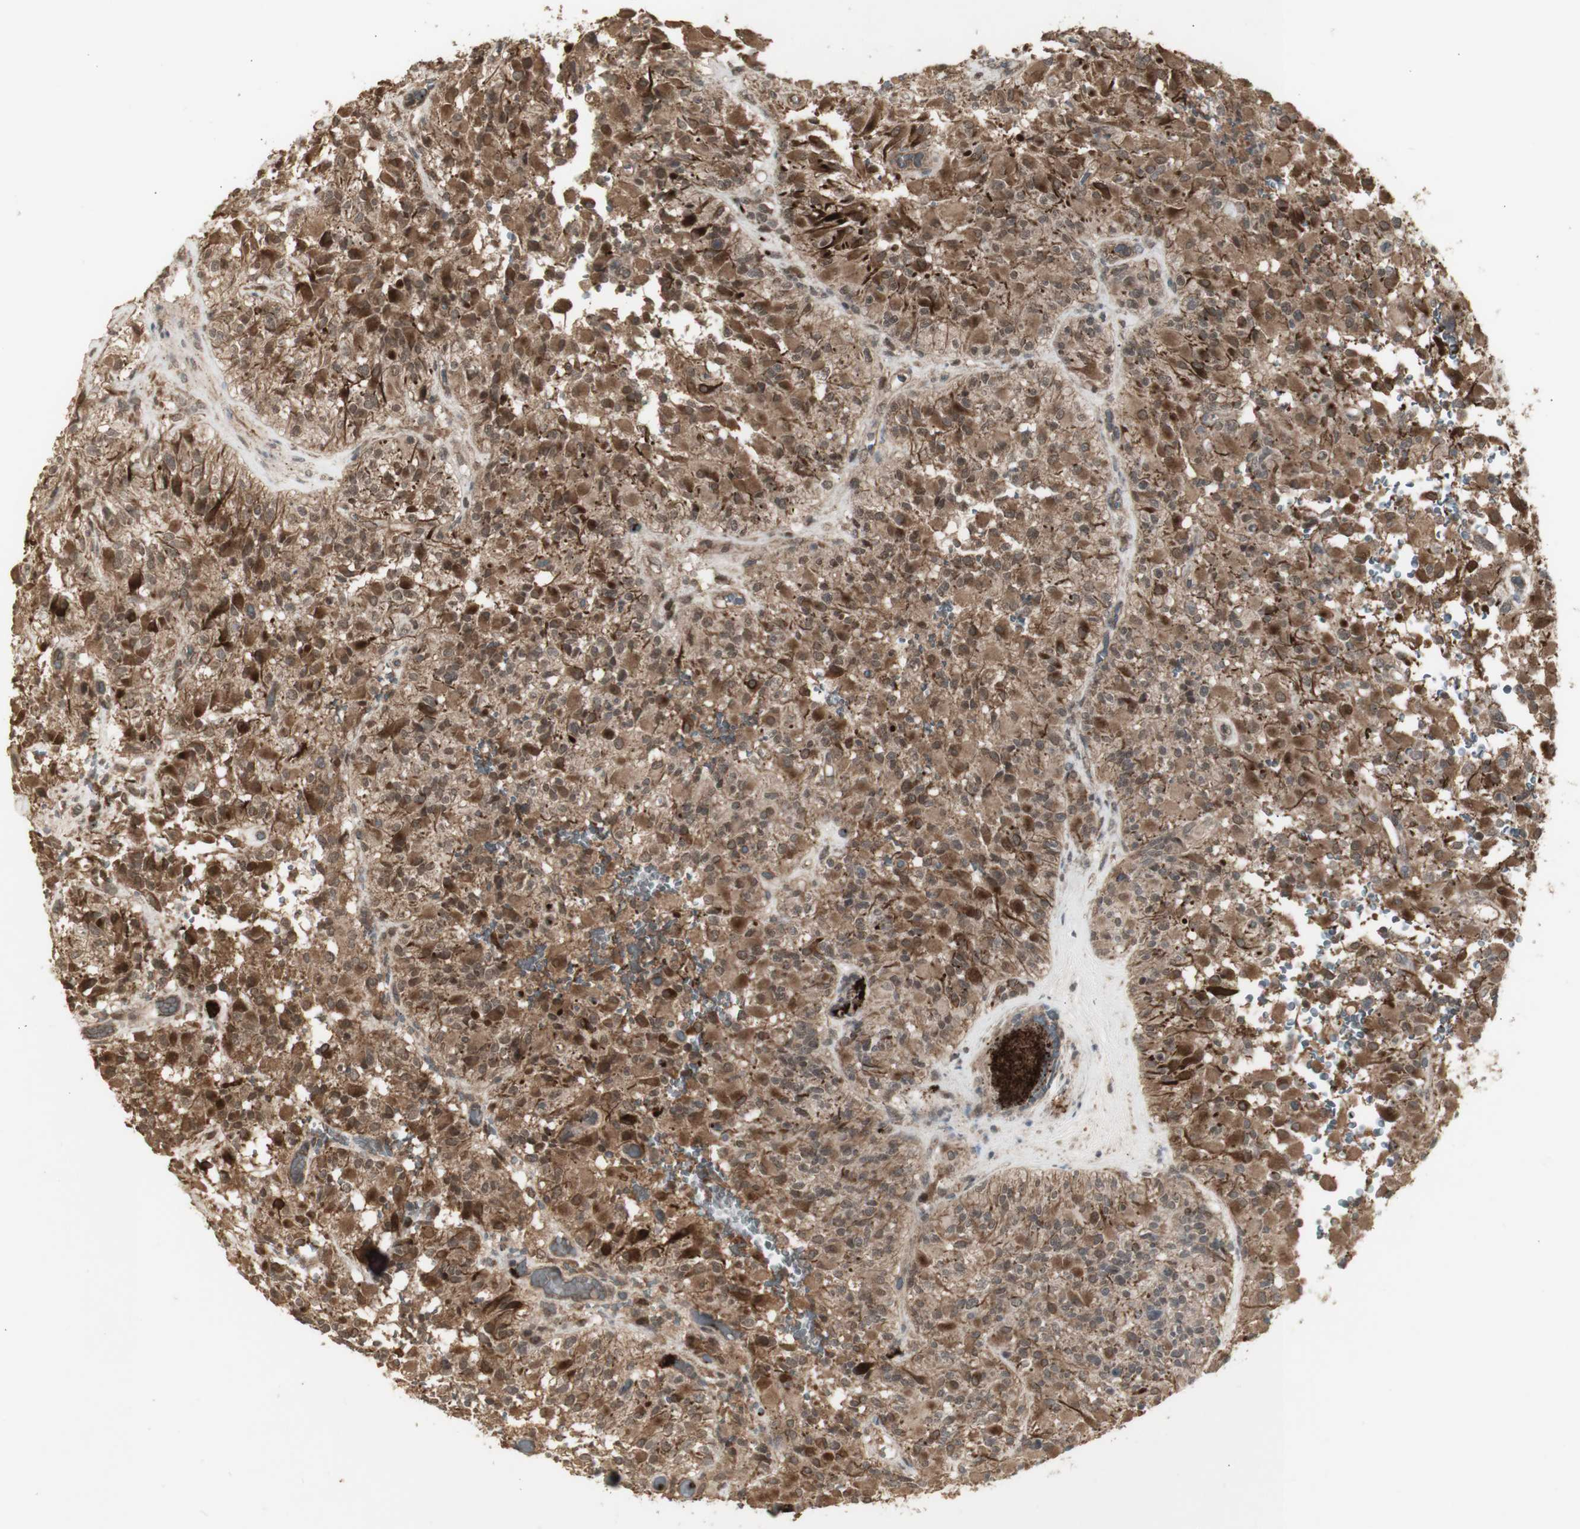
{"staining": {"intensity": "moderate", "quantity": ">75%", "location": "cytoplasmic/membranous,nuclear"}, "tissue": "glioma", "cell_type": "Tumor cells", "image_type": "cancer", "snomed": [{"axis": "morphology", "description": "Glioma, malignant, High grade"}, {"axis": "topography", "description": "Brain"}], "caption": "The immunohistochemical stain highlights moderate cytoplasmic/membranous and nuclear positivity in tumor cells of glioma tissue.", "gene": "ALOX12", "patient": {"sex": "male", "age": 71}}